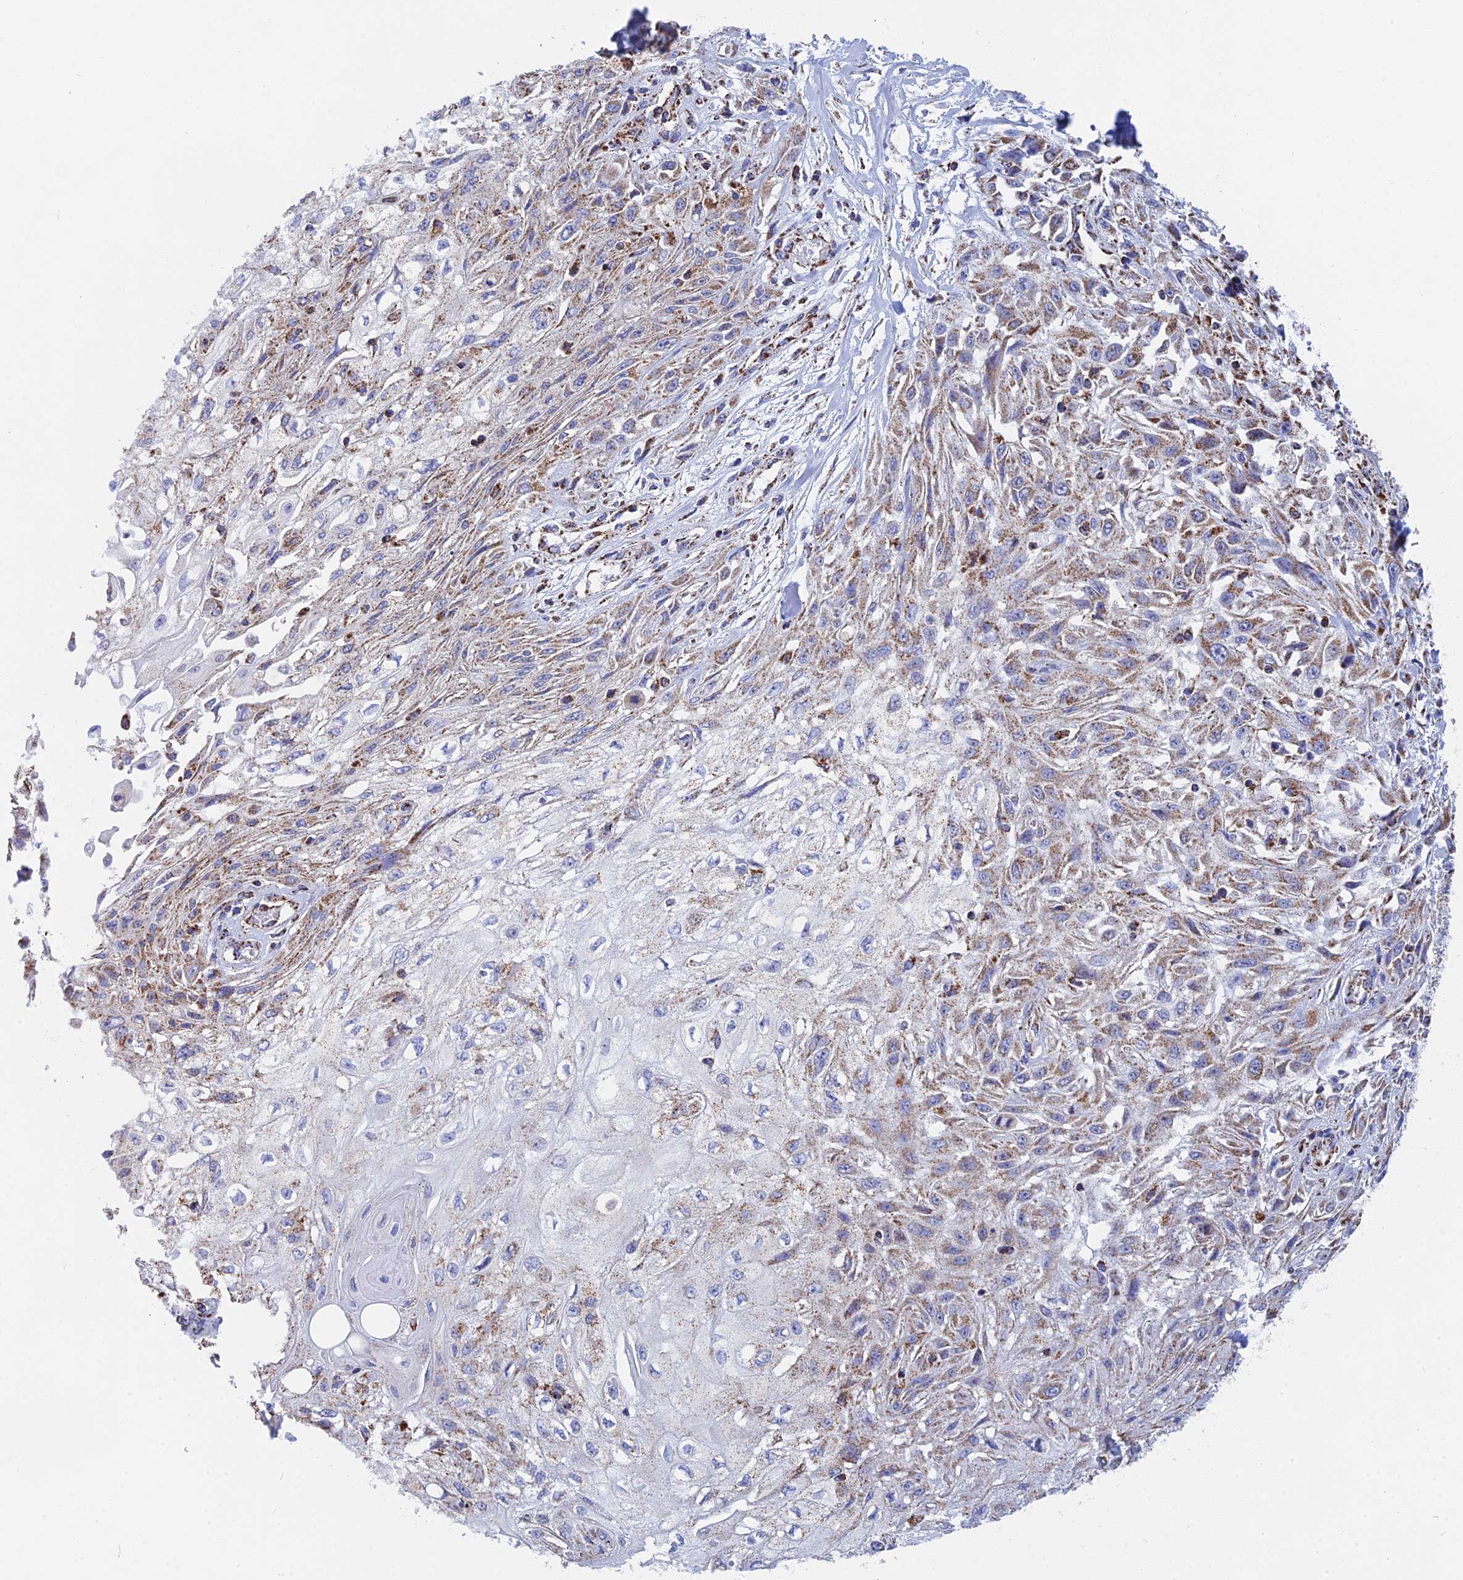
{"staining": {"intensity": "weak", "quantity": ">75%", "location": "cytoplasmic/membranous"}, "tissue": "skin cancer", "cell_type": "Tumor cells", "image_type": "cancer", "snomed": [{"axis": "morphology", "description": "Squamous cell carcinoma, NOS"}, {"axis": "morphology", "description": "Squamous cell carcinoma, metastatic, NOS"}, {"axis": "topography", "description": "Skin"}, {"axis": "topography", "description": "Lymph node"}], "caption": "This is an image of immunohistochemistry staining of skin cancer, which shows weak positivity in the cytoplasmic/membranous of tumor cells.", "gene": "NDUFA5", "patient": {"sex": "male", "age": 75}}